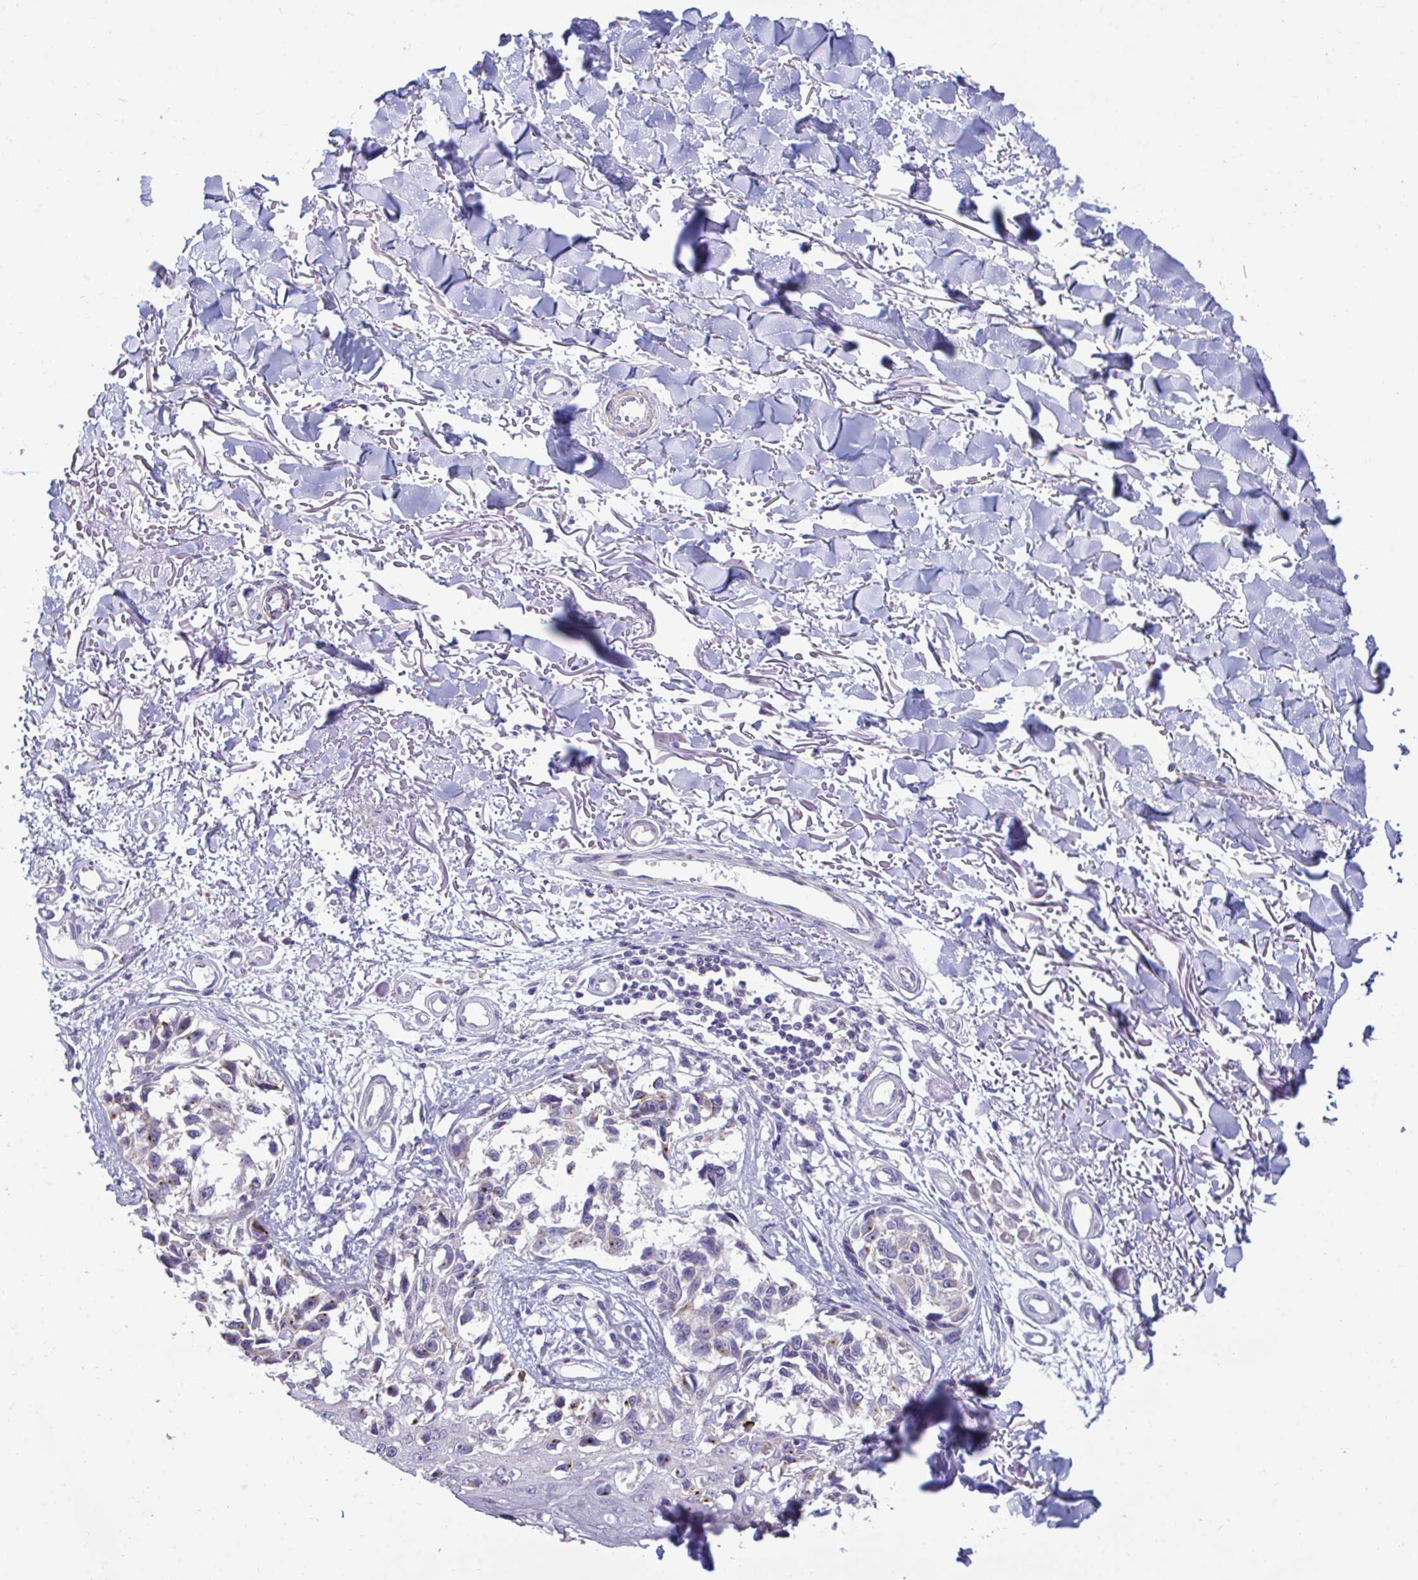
{"staining": {"intensity": "moderate", "quantity": "<25%", "location": "cytoplasmic/membranous"}, "tissue": "melanoma", "cell_type": "Tumor cells", "image_type": "cancer", "snomed": [{"axis": "morphology", "description": "Malignant melanoma, NOS"}, {"axis": "topography", "description": "Skin"}], "caption": "The immunohistochemical stain labels moderate cytoplasmic/membranous staining in tumor cells of melanoma tissue. The protein is stained brown, and the nuclei are stained in blue (DAB (3,3'-diaminobenzidine) IHC with brightfield microscopy, high magnification).", "gene": "SARS2", "patient": {"sex": "male", "age": 73}}